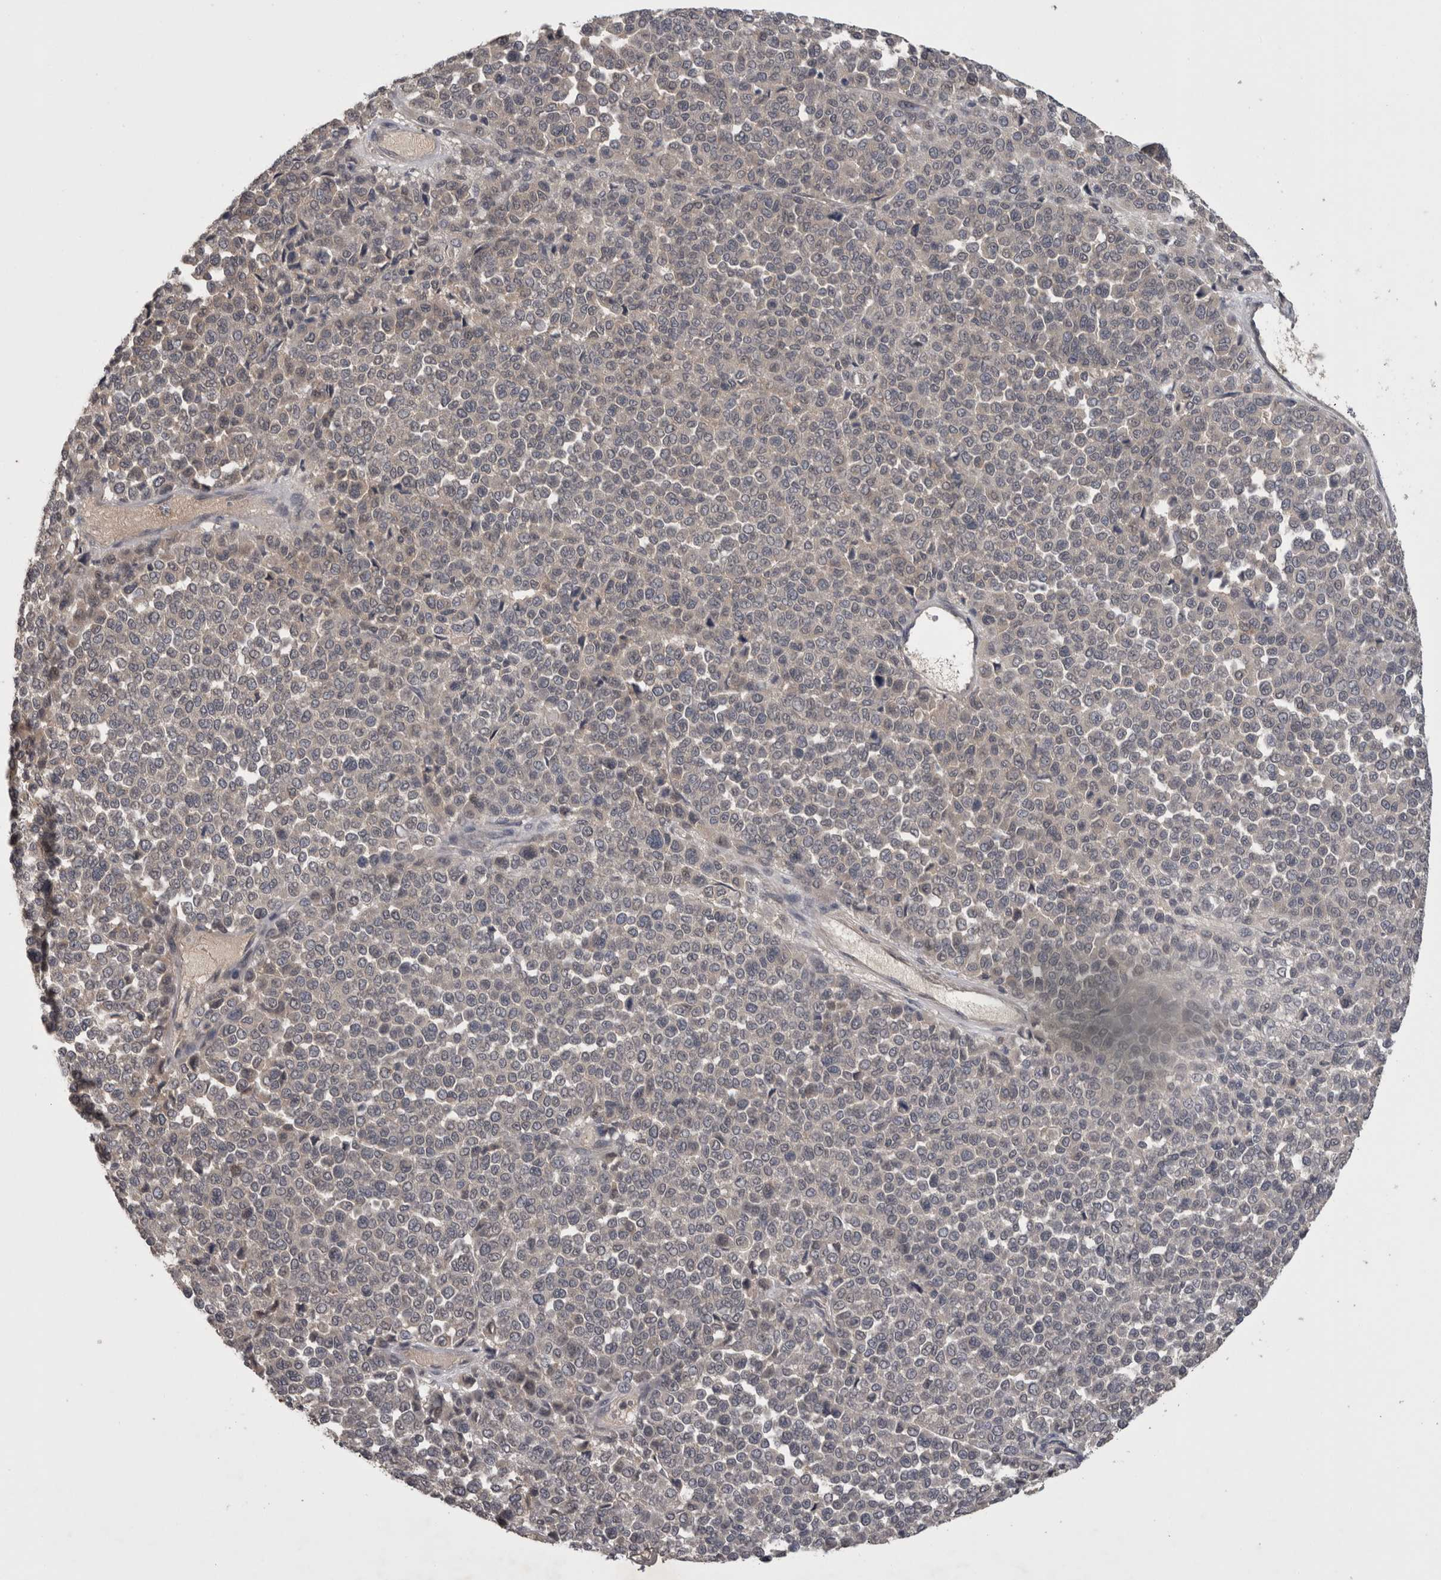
{"staining": {"intensity": "negative", "quantity": "none", "location": "none"}, "tissue": "melanoma", "cell_type": "Tumor cells", "image_type": "cancer", "snomed": [{"axis": "morphology", "description": "Malignant melanoma, Metastatic site"}, {"axis": "topography", "description": "Pancreas"}], "caption": "Image shows no significant protein expression in tumor cells of malignant melanoma (metastatic site). Brightfield microscopy of immunohistochemistry (IHC) stained with DAB (3,3'-diaminobenzidine) (brown) and hematoxylin (blue), captured at high magnification.", "gene": "ZNF114", "patient": {"sex": "female", "age": 30}}